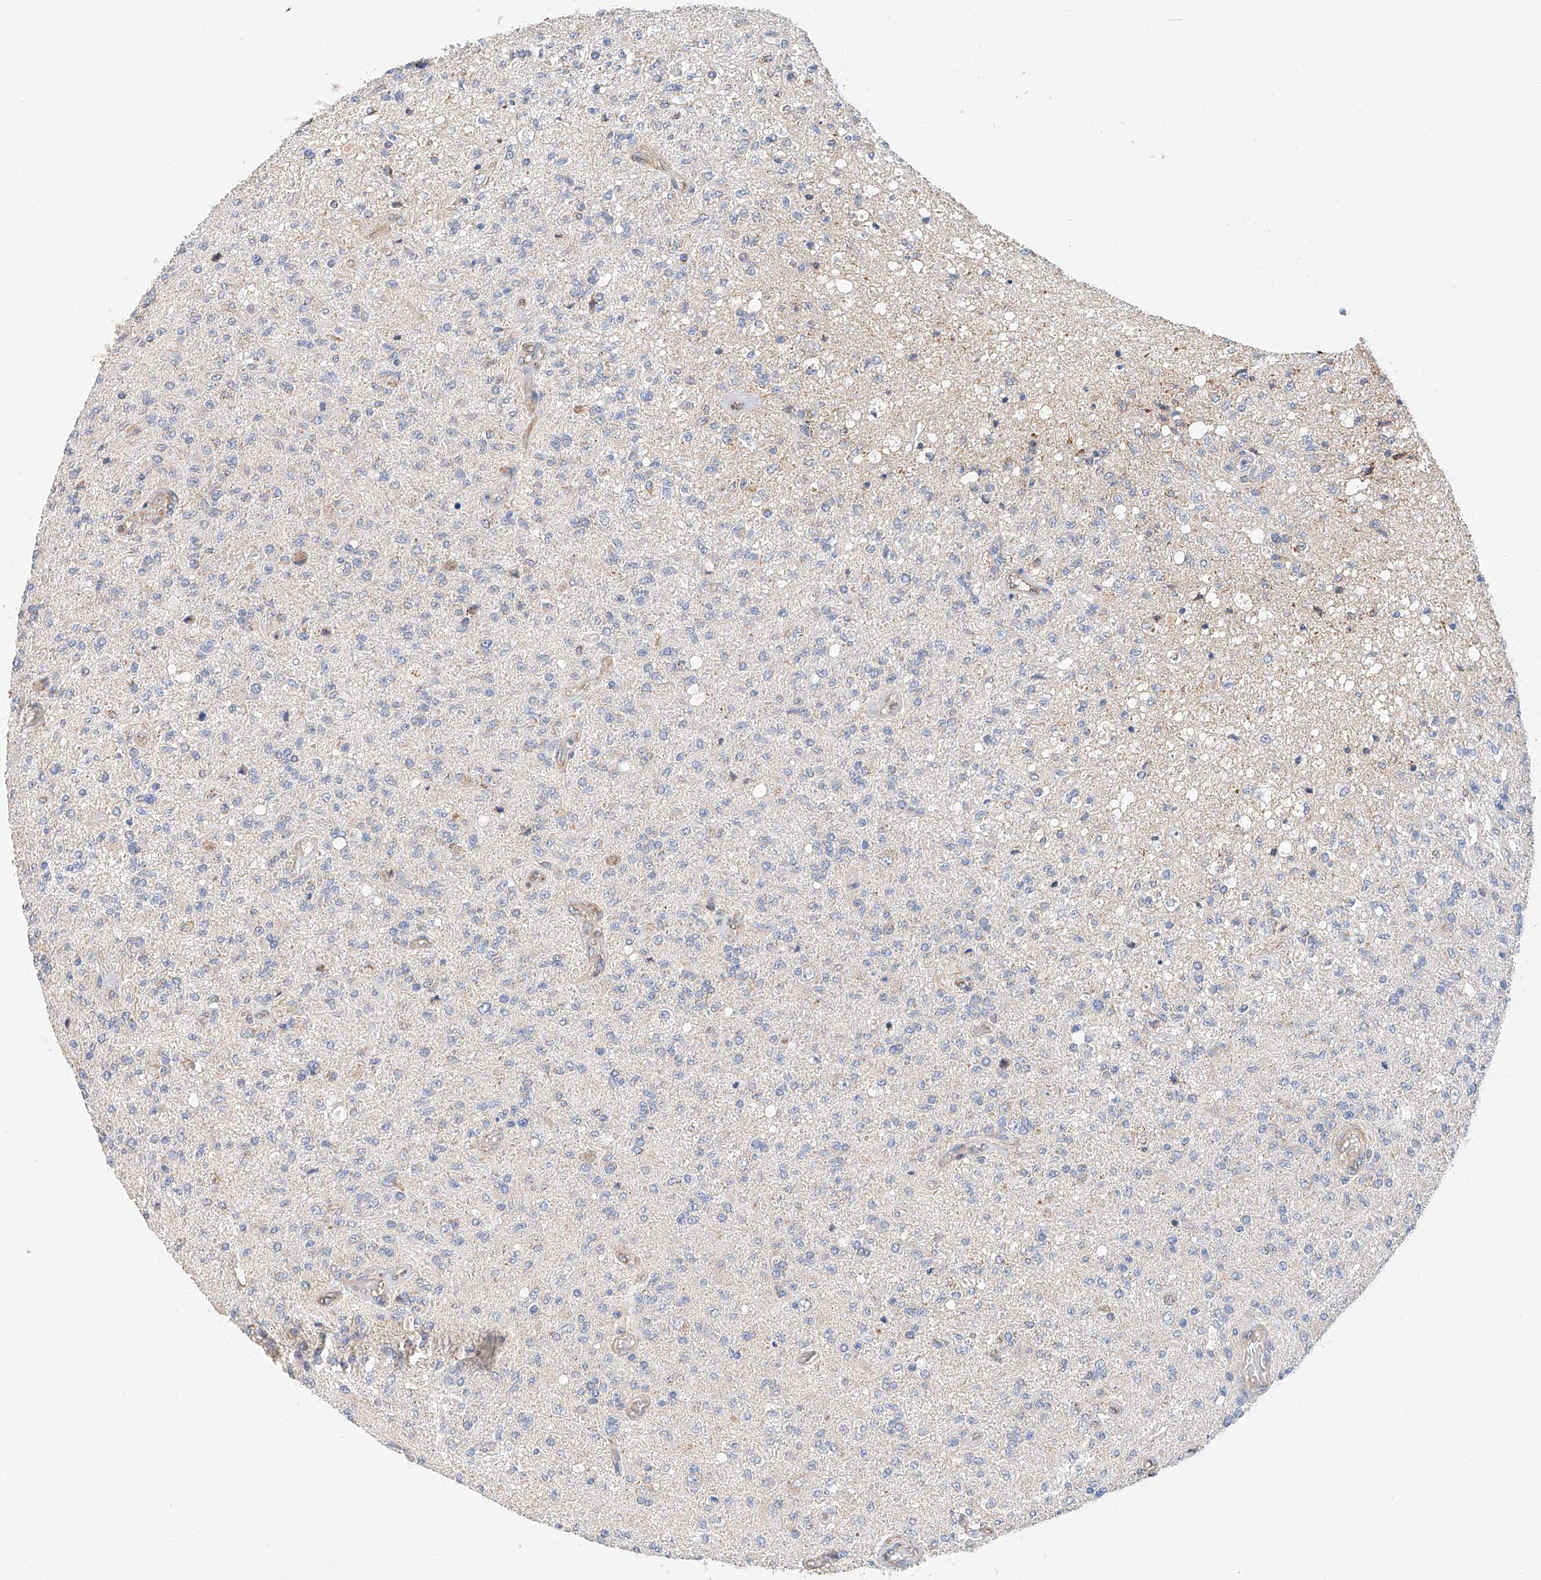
{"staining": {"intensity": "negative", "quantity": "none", "location": "none"}, "tissue": "glioma", "cell_type": "Tumor cells", "image_type": "cancer", "snomed": [{"axis": "morphology", "description": "Normal tissue, NOS"}, {"axis": "morphology", "description": "Glioma, malignant, High grade"}, {"axis": "topography", "description": "Cerebral cortex"}], "caption": "High power microscopy image of an IHC image of glioma, revealing no significant staining in tumor cells.", "gene": "NDUFV3", "patient": {"sex": "male", "age": 77}}